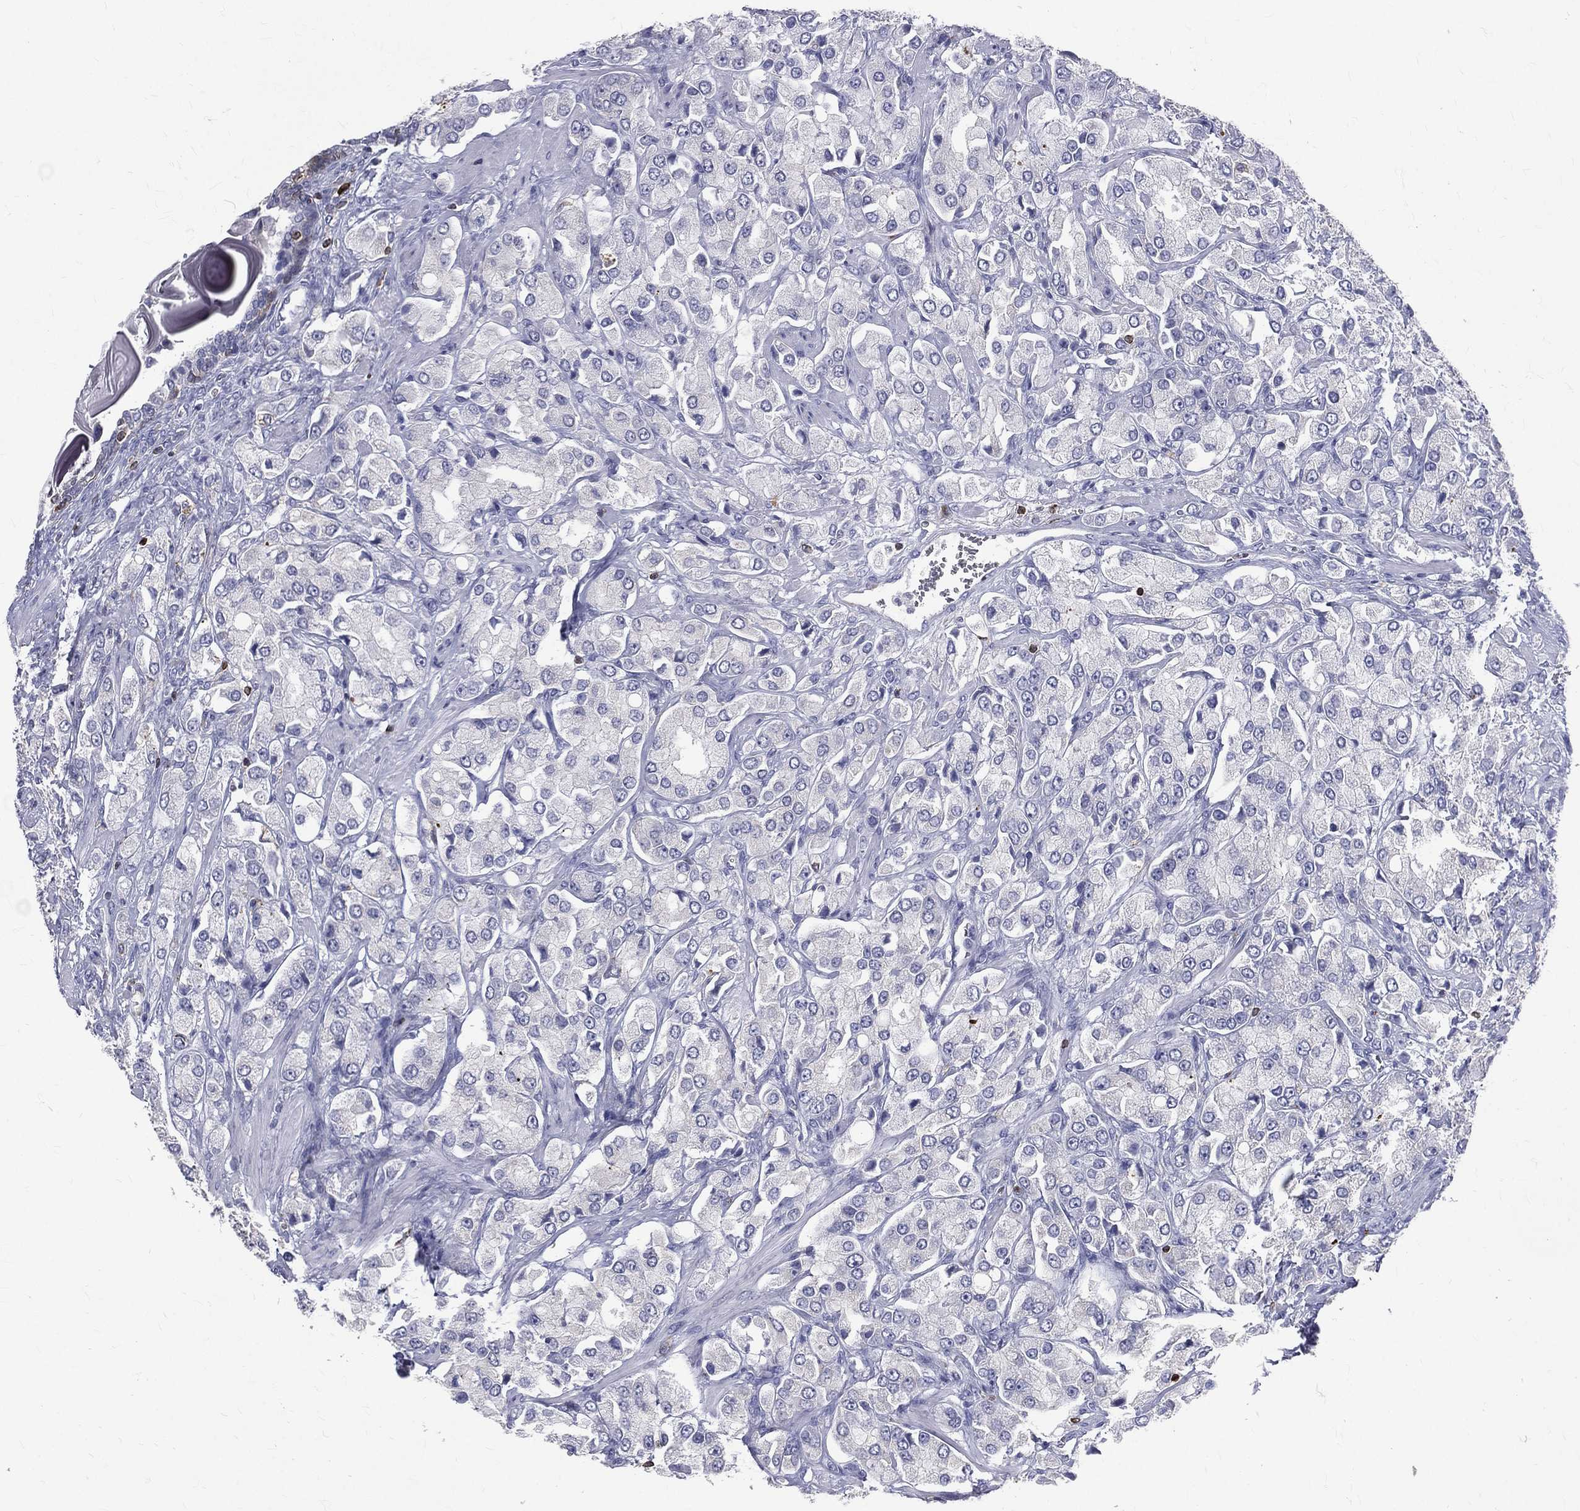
{"staining": {"intensity": "negative", "quantity": "none", "location": "none"}, "tissue": "prostate cancer", "cell_type": "Tumor cells", "image_type": "cancer", "snomed": [{"axis": "morphology", "description": "Adenocarcinoma, NOS"}, {"axis": "topography", "description": "Prostate and seminal vesicle, NOS"}, {"axis": "topography", "description": "Prostate"}], "caption": "A histopathology image of human prostate cancer is negative for staining in tumor cells. (DAB immunohistochemistry (IHC) visualized using brightfield microscopy, high magnification).", "gene": "CTSW", "patient": {"sex": "male", "age": 64}}